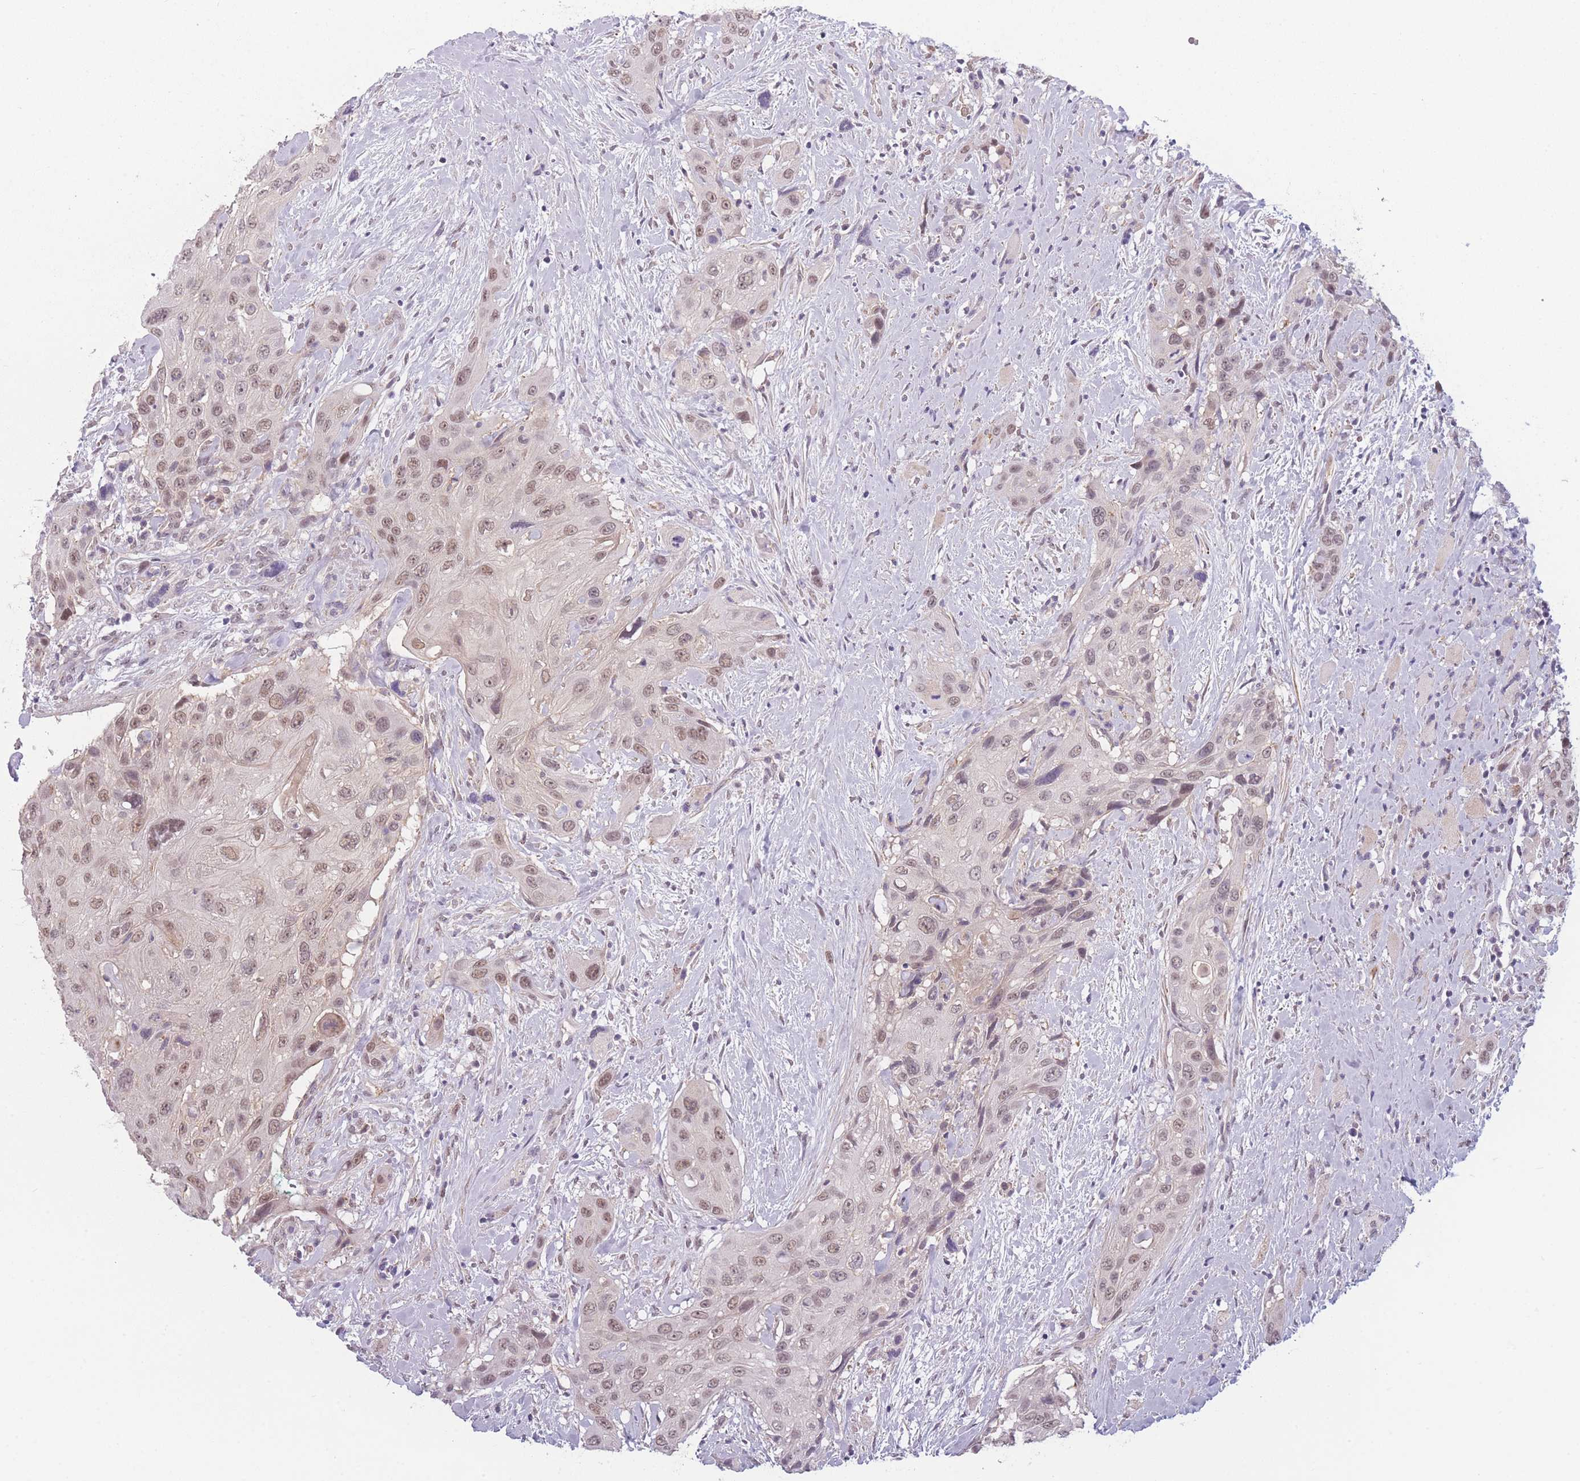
{"staining": {"intensity": "moderate", "quantity": ">75%", "location": "nuclear"}, "tissue": "head and neck cancer", "cell_type": "Tumor cells", "image_type": "cancer", "snomed": [{"axis": "morphology", "description": "Squamous cell carcinoma, NOS"}, {"axis": "topography", "description": "Head-Neck"}], "caption": "DAB immunohistochemical staining of human squamous cell carcinoma (head and neck) exhibits moderate nuclear protein positivity in approximately >75% of tumor cells.", "gene": "SIN3B", "patient": {"sex": "male", "age": 81}}